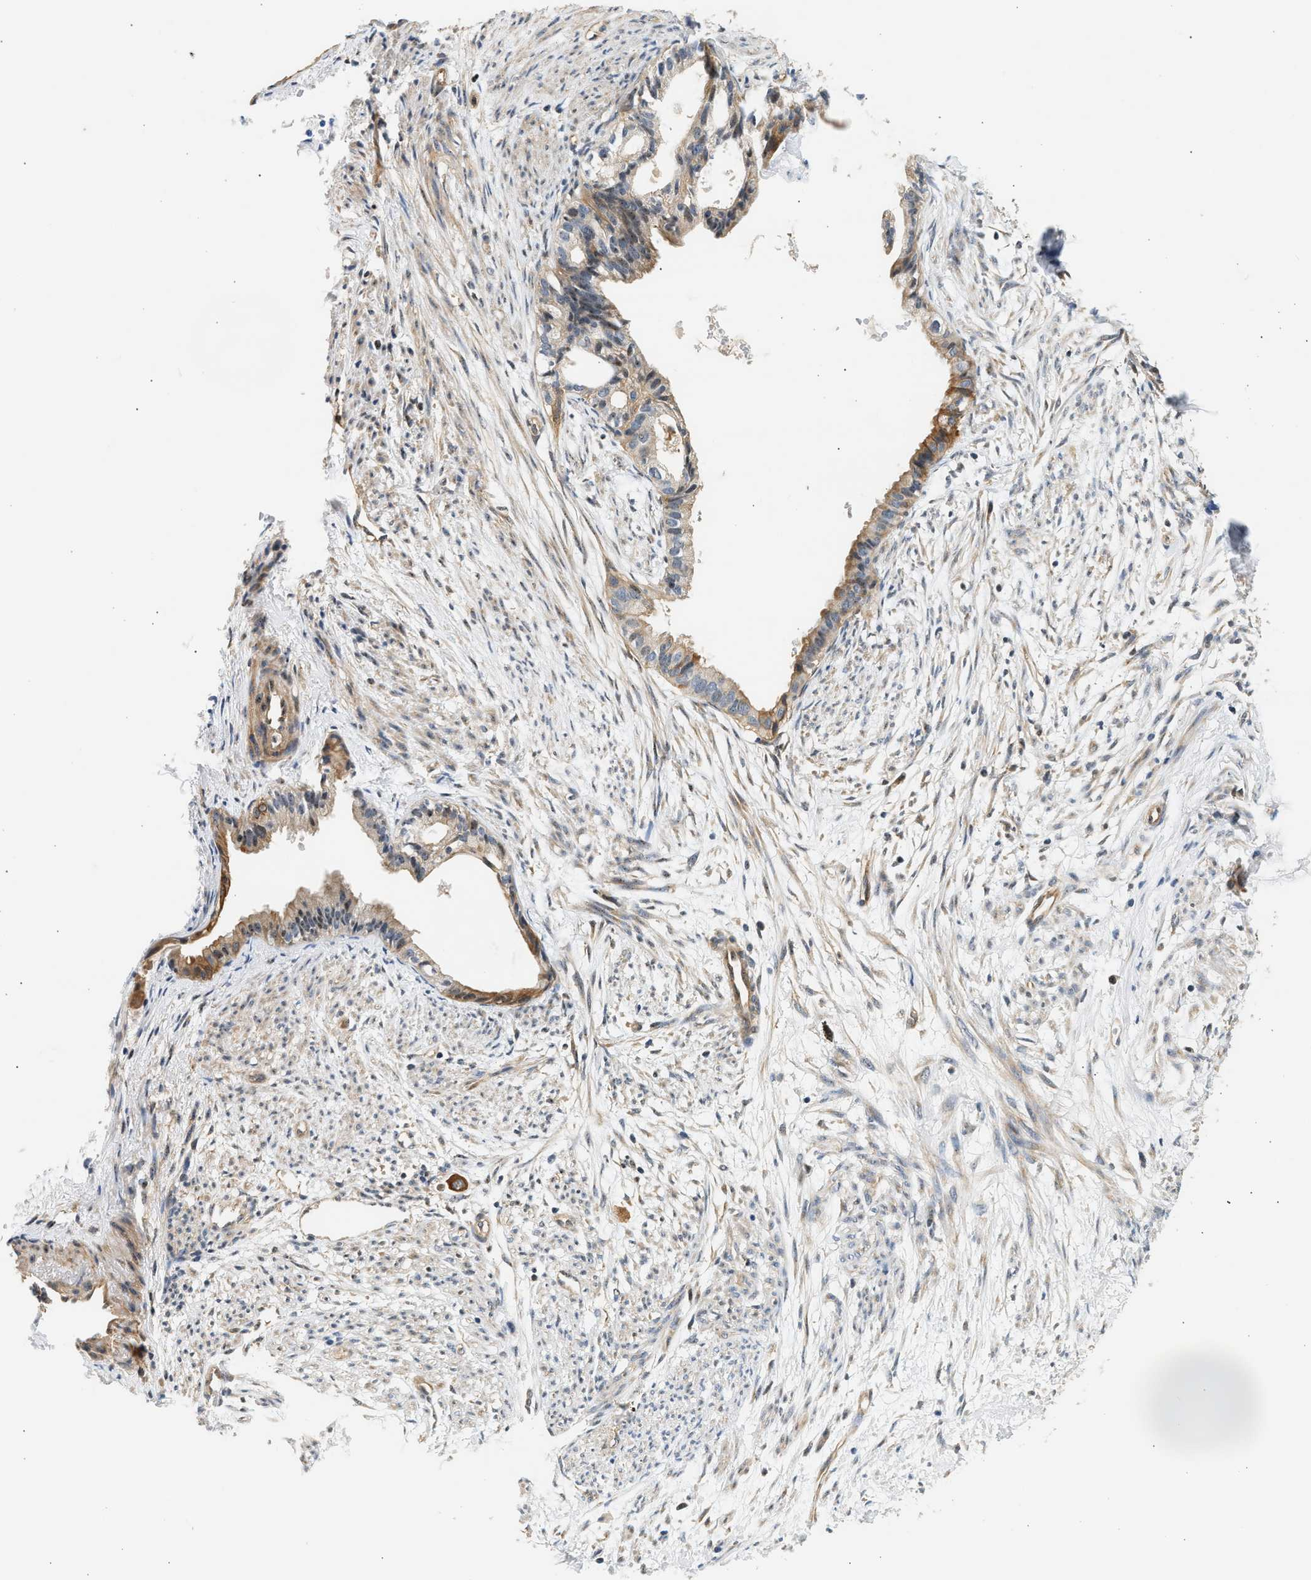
{"staining": {"intensity": "moderate", "quantity": "25%-75%", "location": "cytoplasmic/membranous"}, "tissue": "cervical cancer", "cell_type": "Tumor cells", "image_type": "cancer", "snomed": [{"axis": "morphology", "description": "Normal tissue, NOS"}, {"axis": "morphology", "description": "Adenocarcinoma, NOS"}, {"axis": "topography", "description": "Cervix"}, {"axis": "topography", "description": "Endometrium"}], "caption": "A medium amount of moderate cytoplasmic/membranous positivity is present in about 25%-75% of tumor cells in cervical cancer tissue.", "gene": "WDR31", "patient": {"sex": "female", "age": 86}}